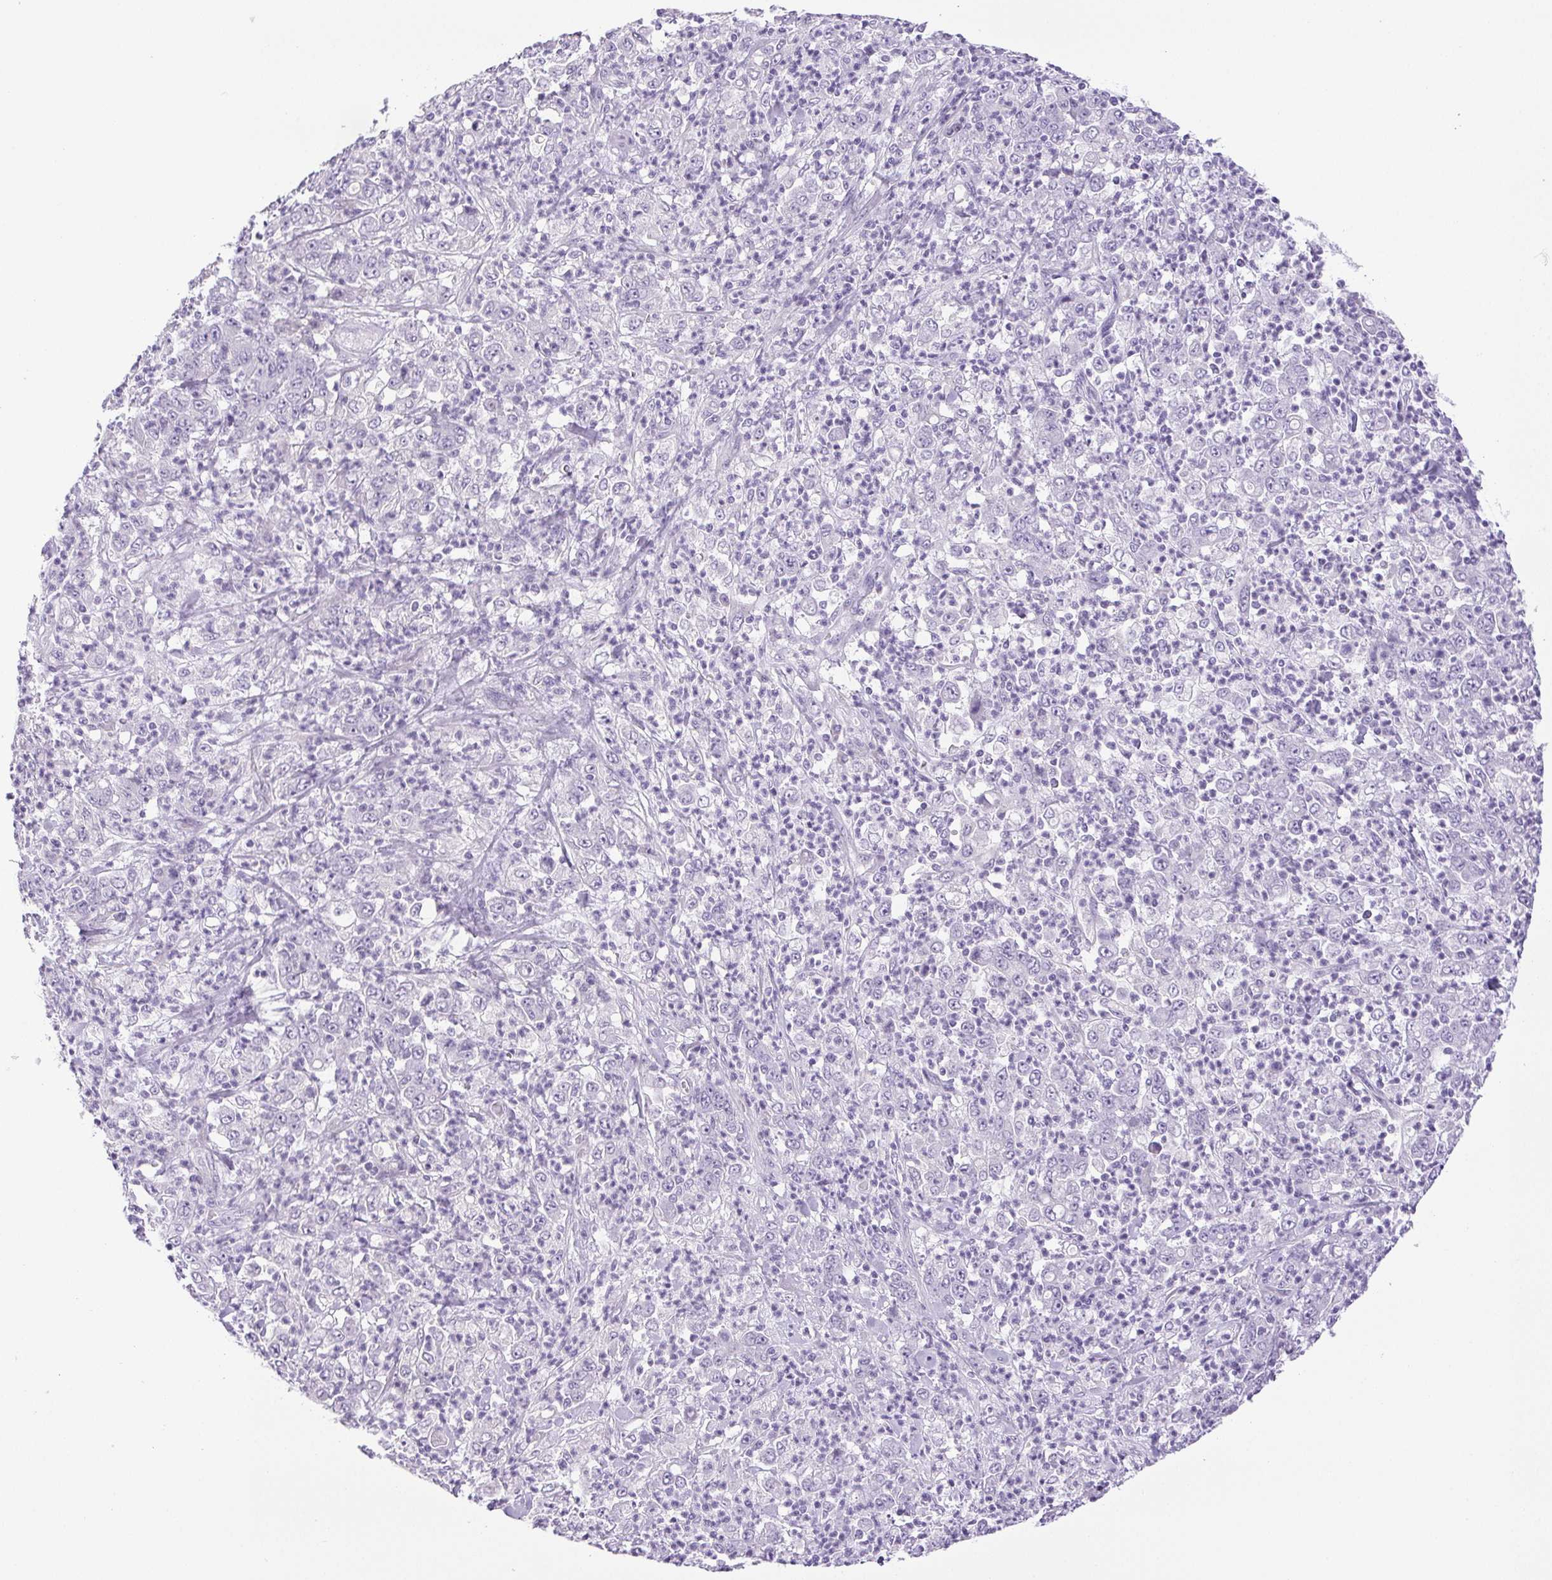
{"staining": {"intensity": "negative", "quantity": "none", "location": "none"}, "tissue": "stomach cancer", "cell_type": "Tumor cells", "image_type": "cancer", "snomed": [{"axis": "morphology", "description": "Adenocarcinoma, NOS"}, {"axis": "topography", "description": "Stomach, lower"}], "caption": "Tumor cells show no significant positivity in stomach cancer.", "gene": "PAPPA2", "patient": {"sex": "female", "age": 71}}